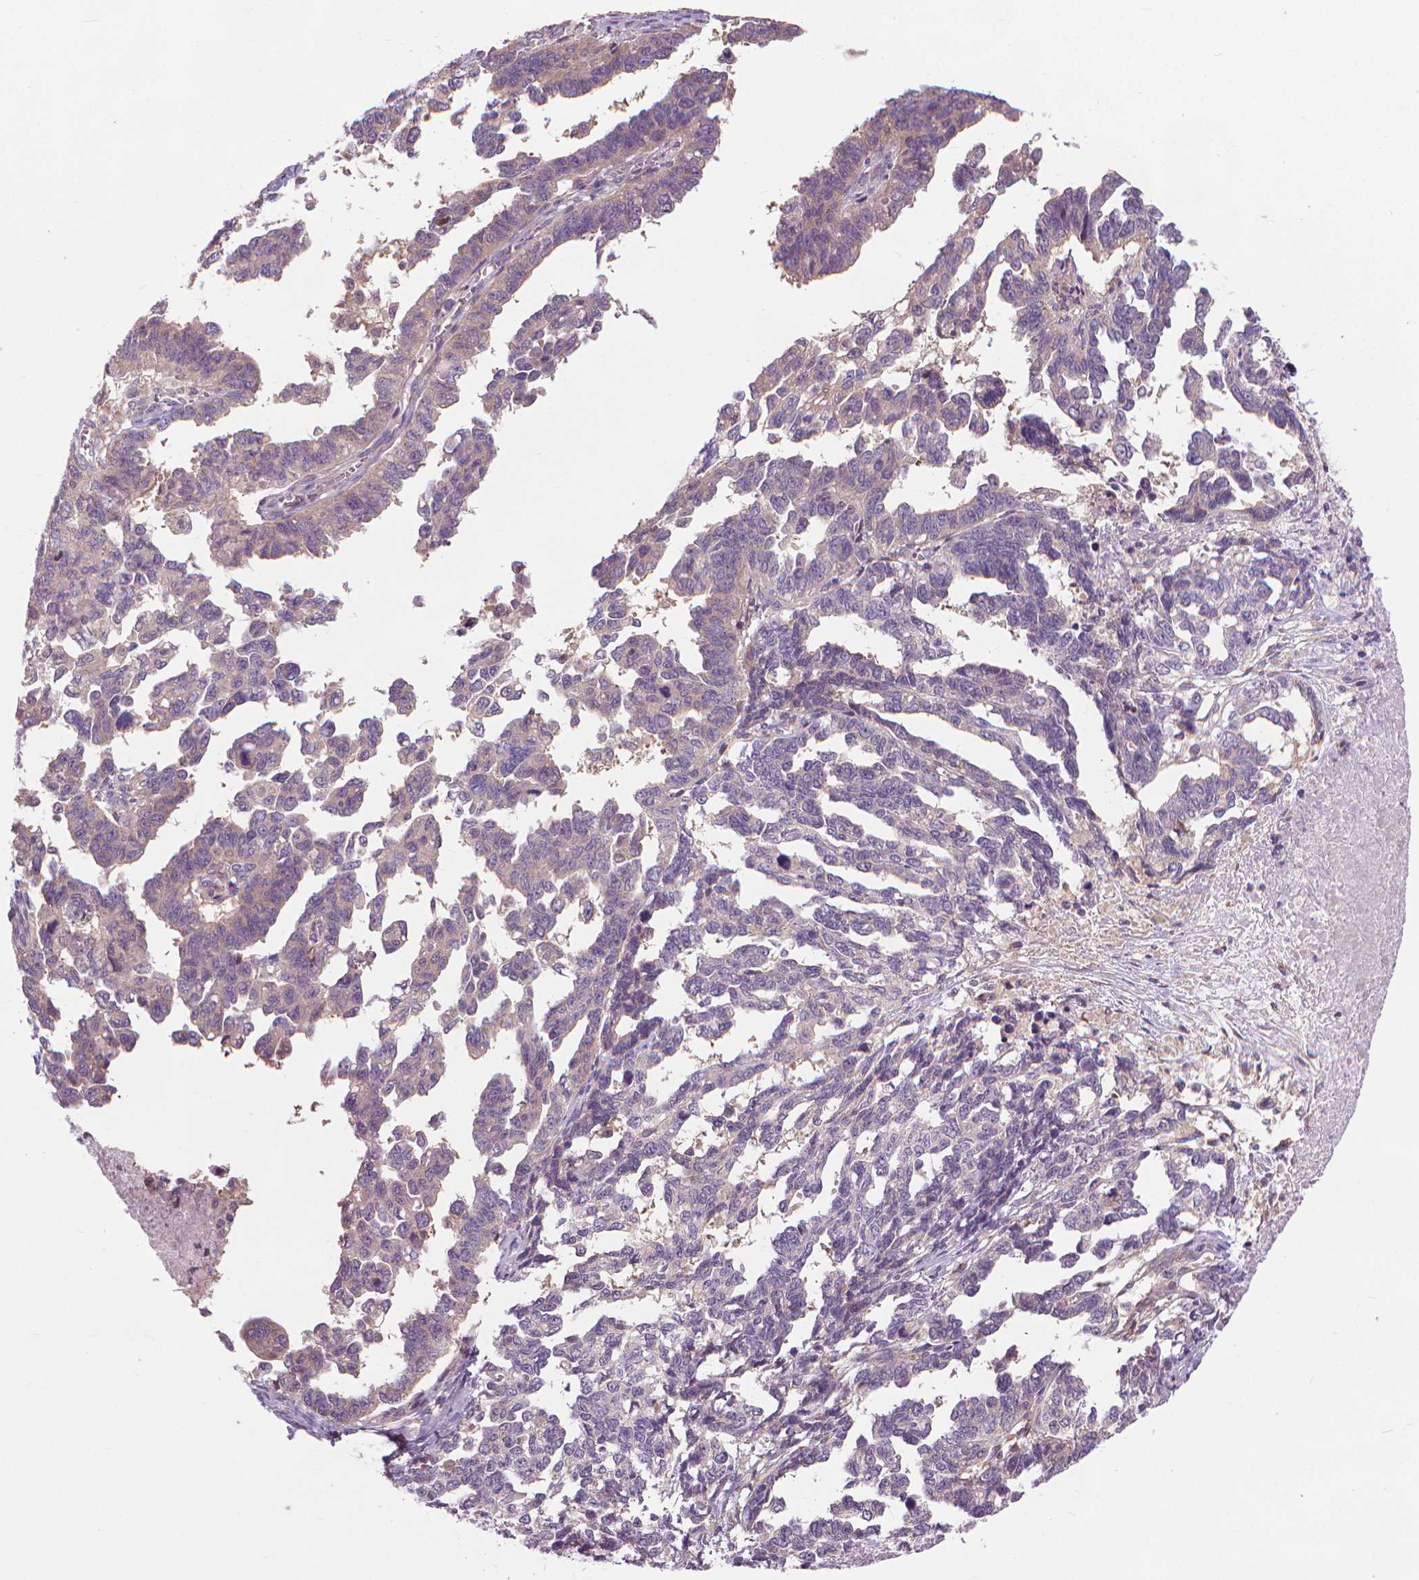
{"staining": {"intensity": "weak", "quantity": "<25%", "location": "cytoplasmic/membranous"}, "tissue": "ovarian cancer", "cell_type": "Tumor cells", "image_type": "cancer", "snomed": [{"axis": "morphology", "description": "Cystadenocarcinoma, serous, NOS"}, {"axis": "topography", "description": "Ovary"}], "caption": "Immunohistochemical staining of ovarian cancer (serous cystadenocarcinoma) reveals no significant expression in tumor cells. The staining is performed using DAB (3,3'-diaminobenzidine) brown chromogen with nuclei counter-stained in using hematoxylin.", "gene": "NUDT1", "patient": {"sex": "female", "age": 69}}